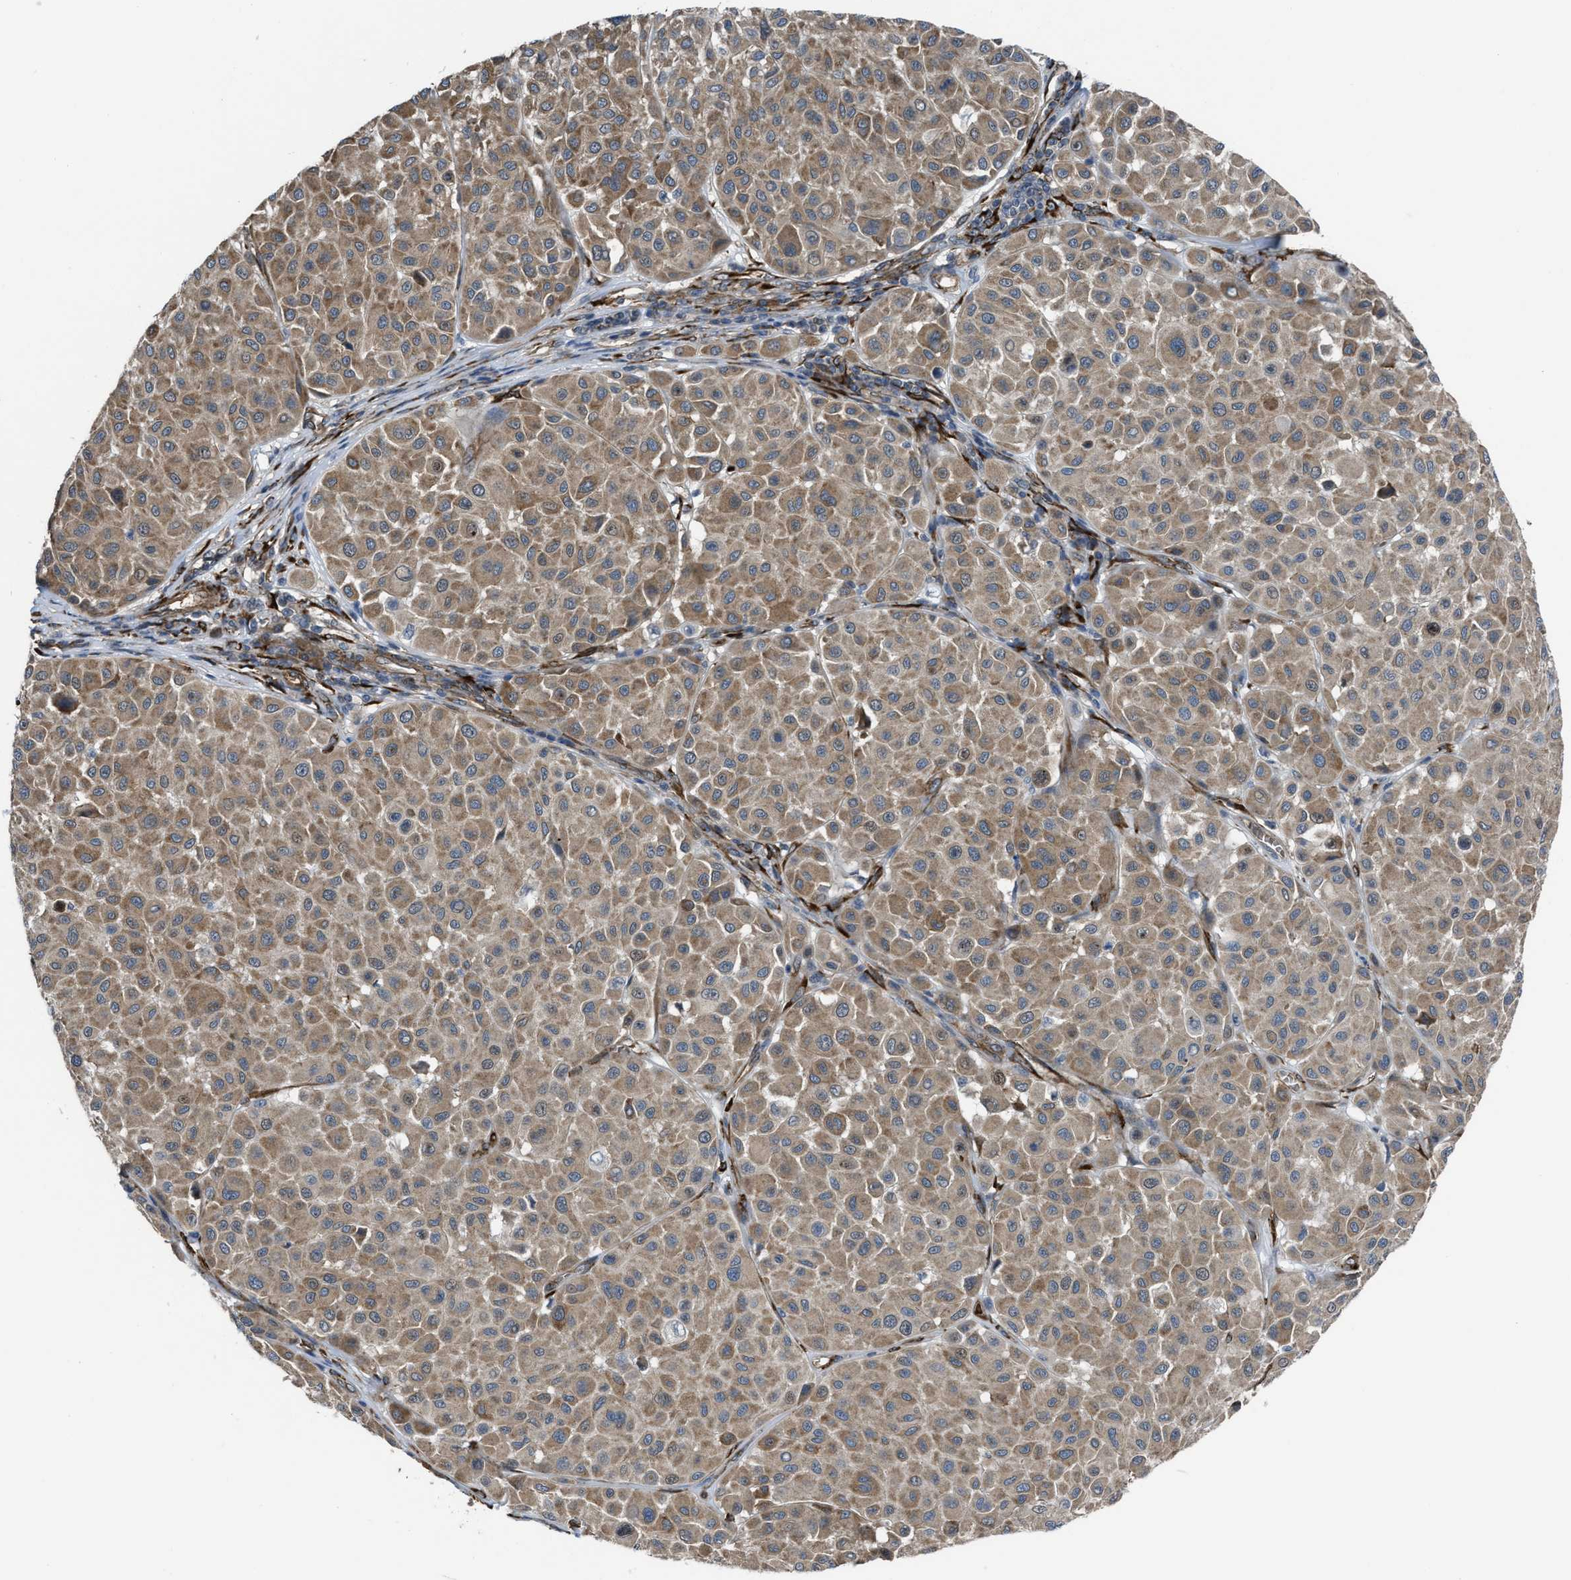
{"staining": {"intensity": "moderate", "quantity": ">75%", "location": "cytoplasmic/membranous"}, "tissue": "melanoma", "cell_type": "Tumor cells", "image_type": "cancer", "snomed": [{"axis": "morphology", "description": "Malignant melanoma, Metastatic site"}, {"axis": "topography", "description": "Soft tissue"}], "caption": "Melanoma stained for a protein displays moderate cytoplasmic/membranous positivity in tumor cells.", "gene": "SELENOM", "patient": {"sex": "male", "age": 41}}